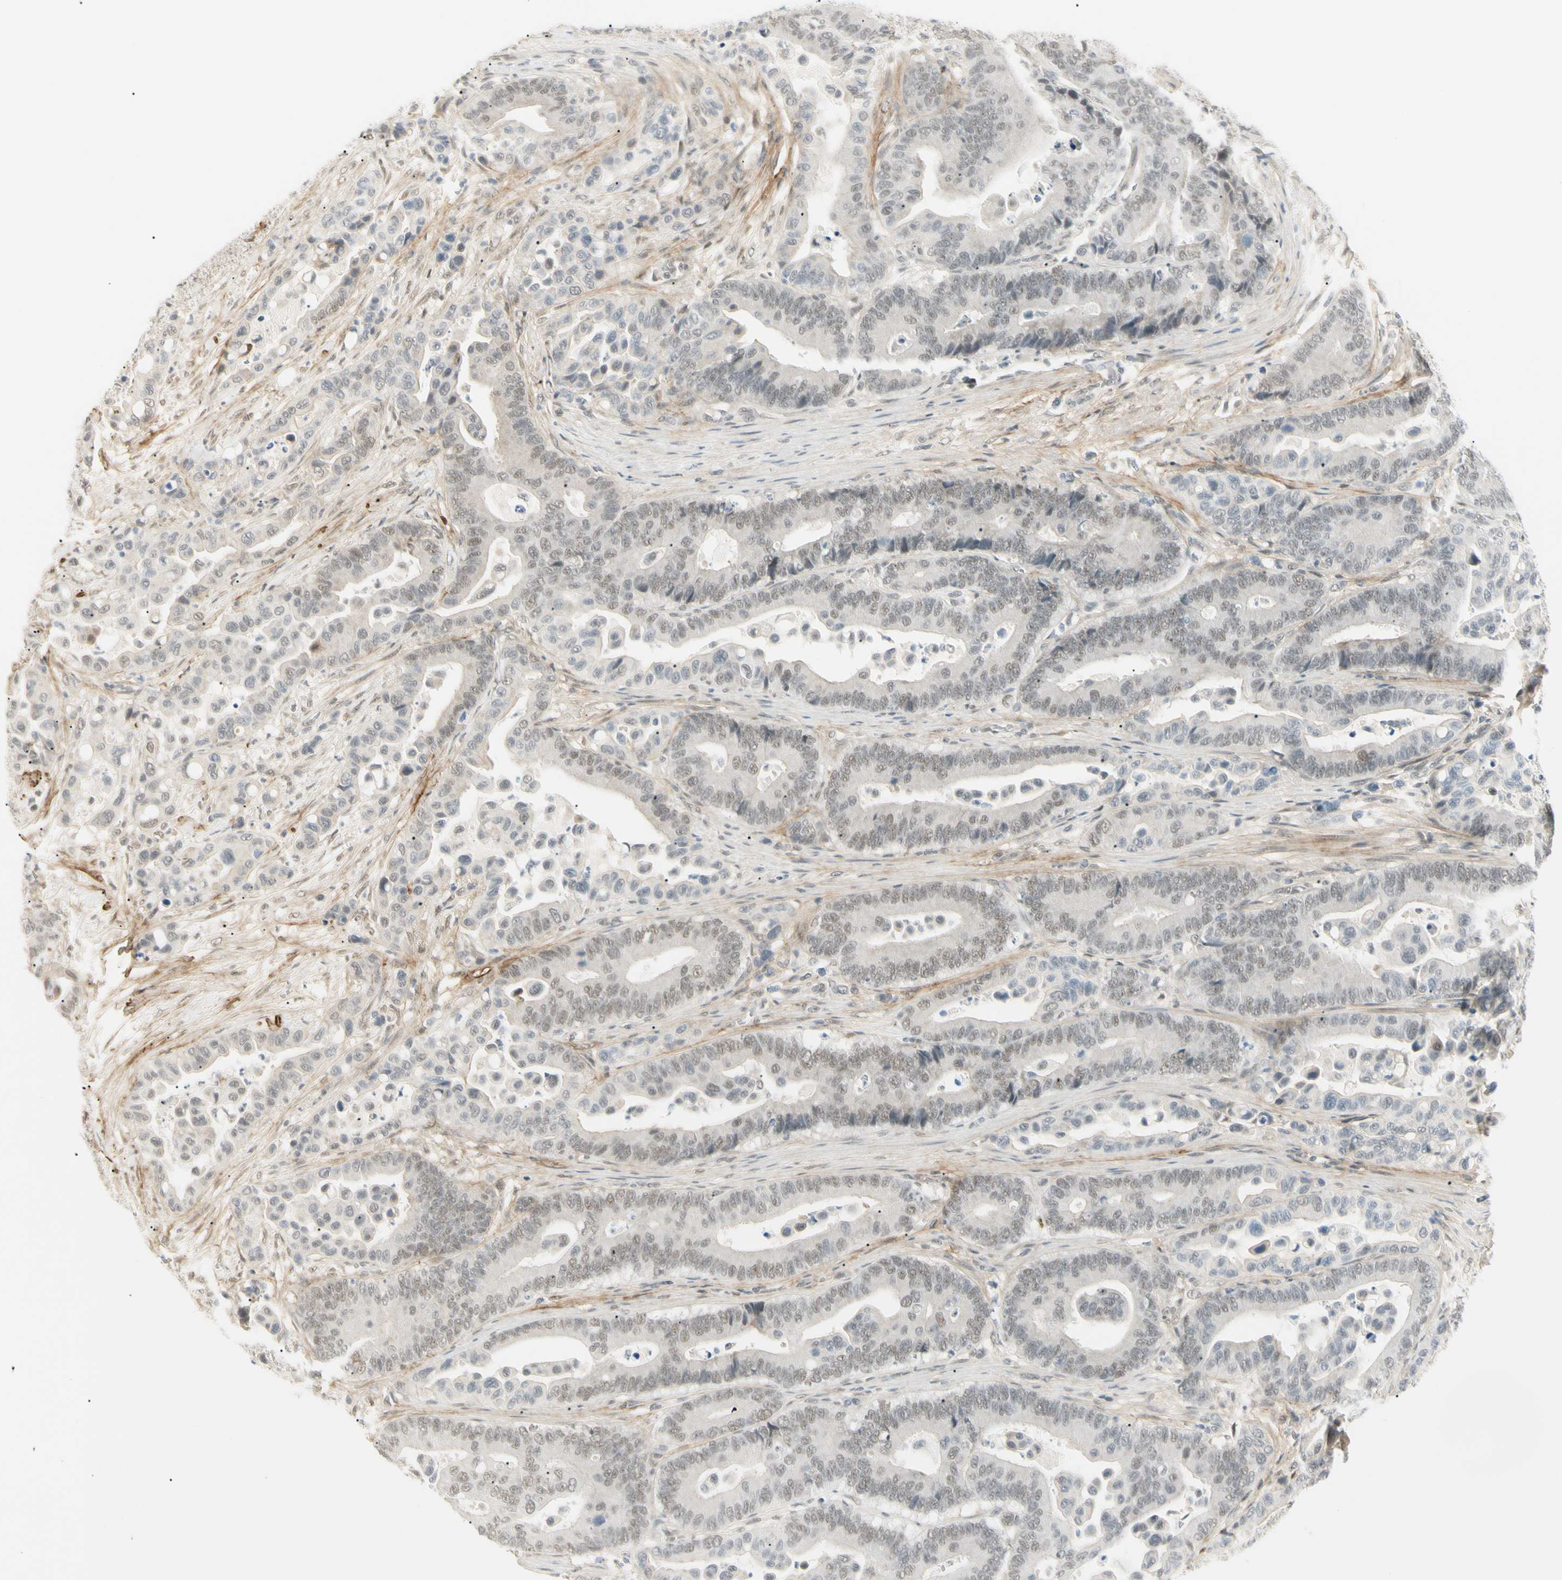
{"staining": {"intensity": "weak", "quantity": ">75%", "location": "nuclear"}, "tissue": "colorectal cancer", "cell_type": "Tumor cells", "image_type": "cancer", "snomed": [{"axis": "morphology", "description": "Normal tissue, NOS"}, {"axis": "morphology", "description": "Adenocarcinoma, NOS"}, {"axis": "topography", "description": "Colon"}], "caption": "IHC staining of colorectal cancer, which demonstrates low levels of weak nuclear staining in approximately >75% of tumor cells indicating weak nuclear protein positivity. The staining was performed using DAB (3,3'-diaminobenzidine) (brown) for protein detection and nuclei were counterstained in hematoxylin (blue).", "gene": "ASPN", "patient": {"sex": "male", "age": 82}}